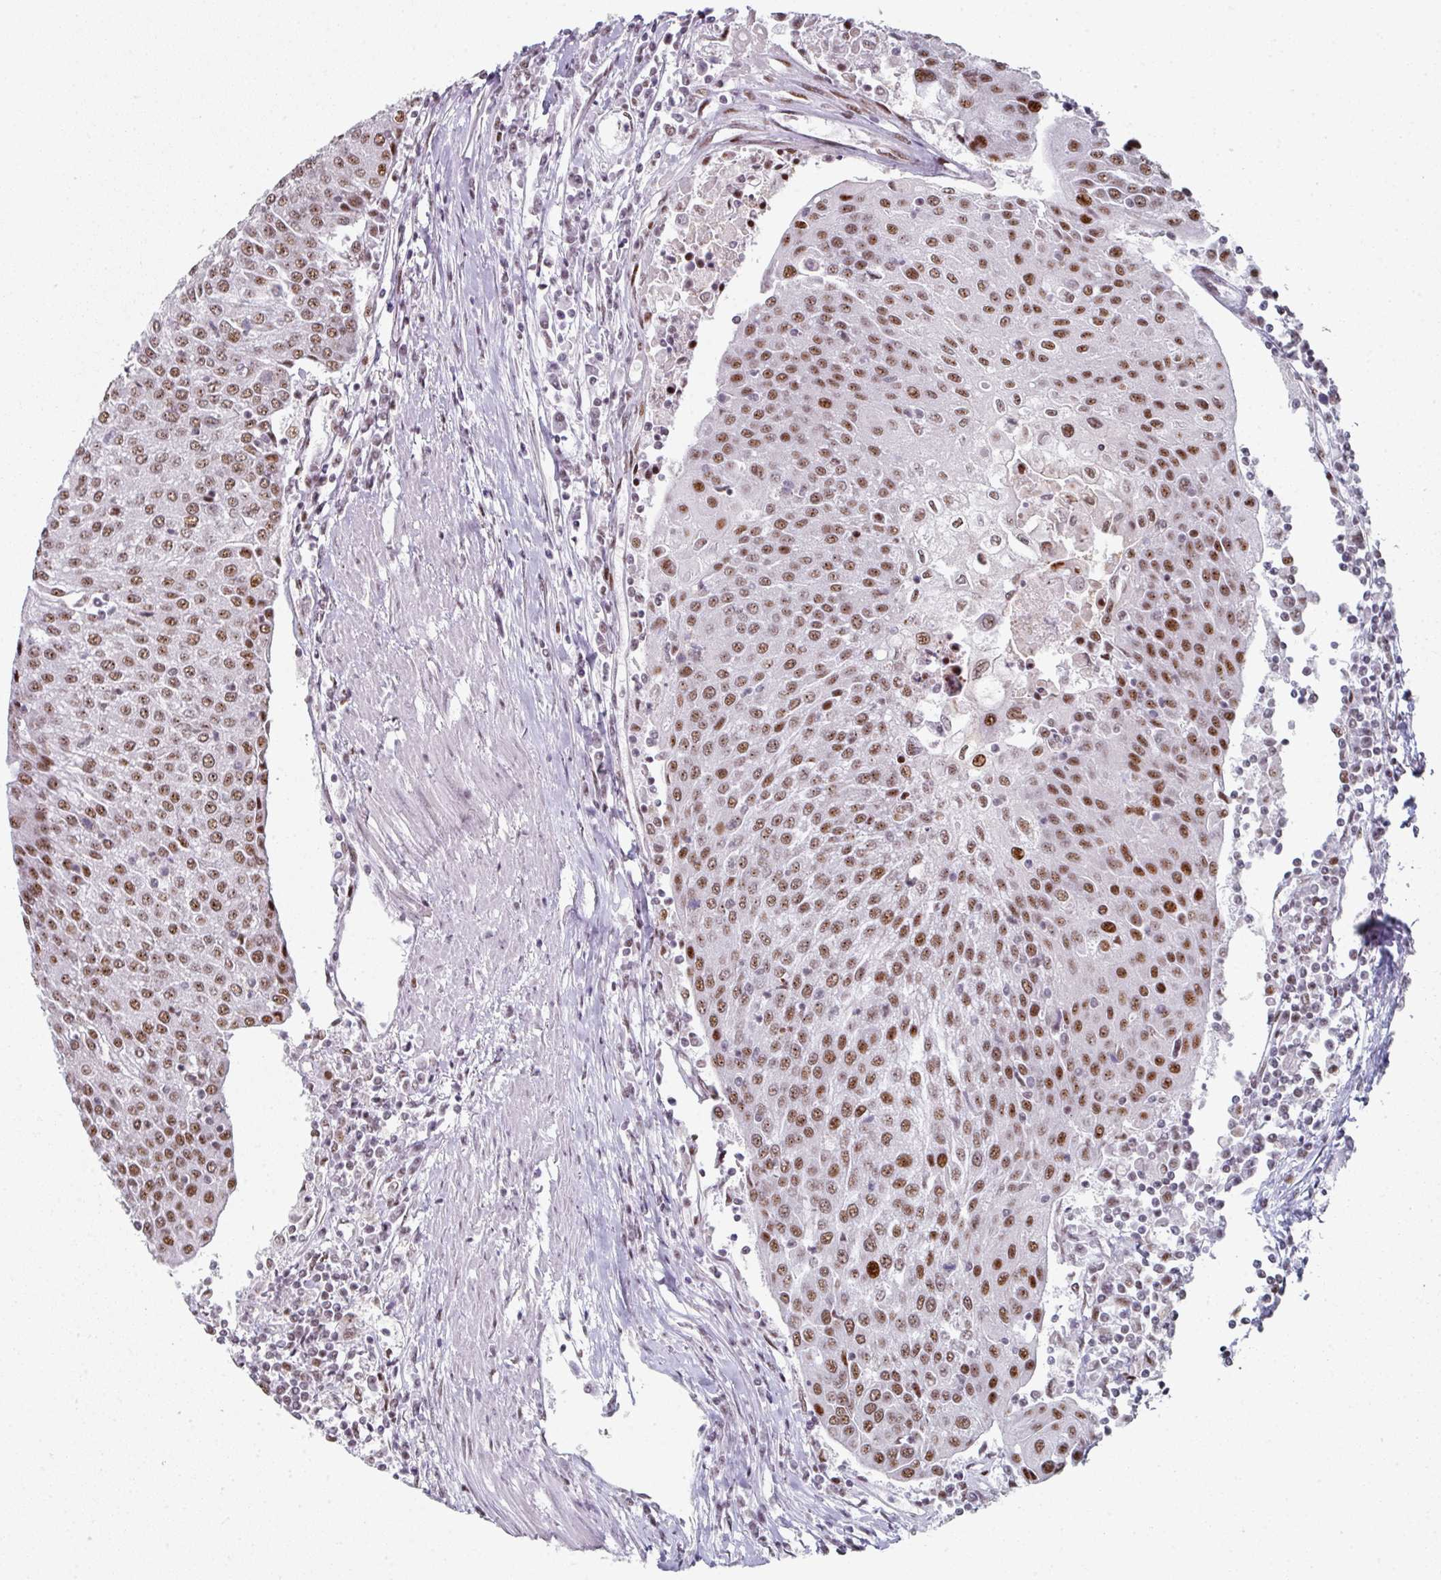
{"staining": {"intensity": "moderate", "quantity": ">75%", "location": "nuclear"}, "tissue": "urothelial cancer", "cell_type": "Tumor cells", "image_type": "cancer", "snomed": [{"axis": "morphology", "description": "Urothelial carcinoma, High grade"}, {"axis": "topography", "description": "Urinary bladder"}], "caption": "Immunohistochemical staining of high-grade urothelial carcinoma reveals medium levels of moderate nuclear protein positivity in approximately >75% of tumor cells.", "gene": "SF3B5", "patient": {"sex": "female", "age": 85}}